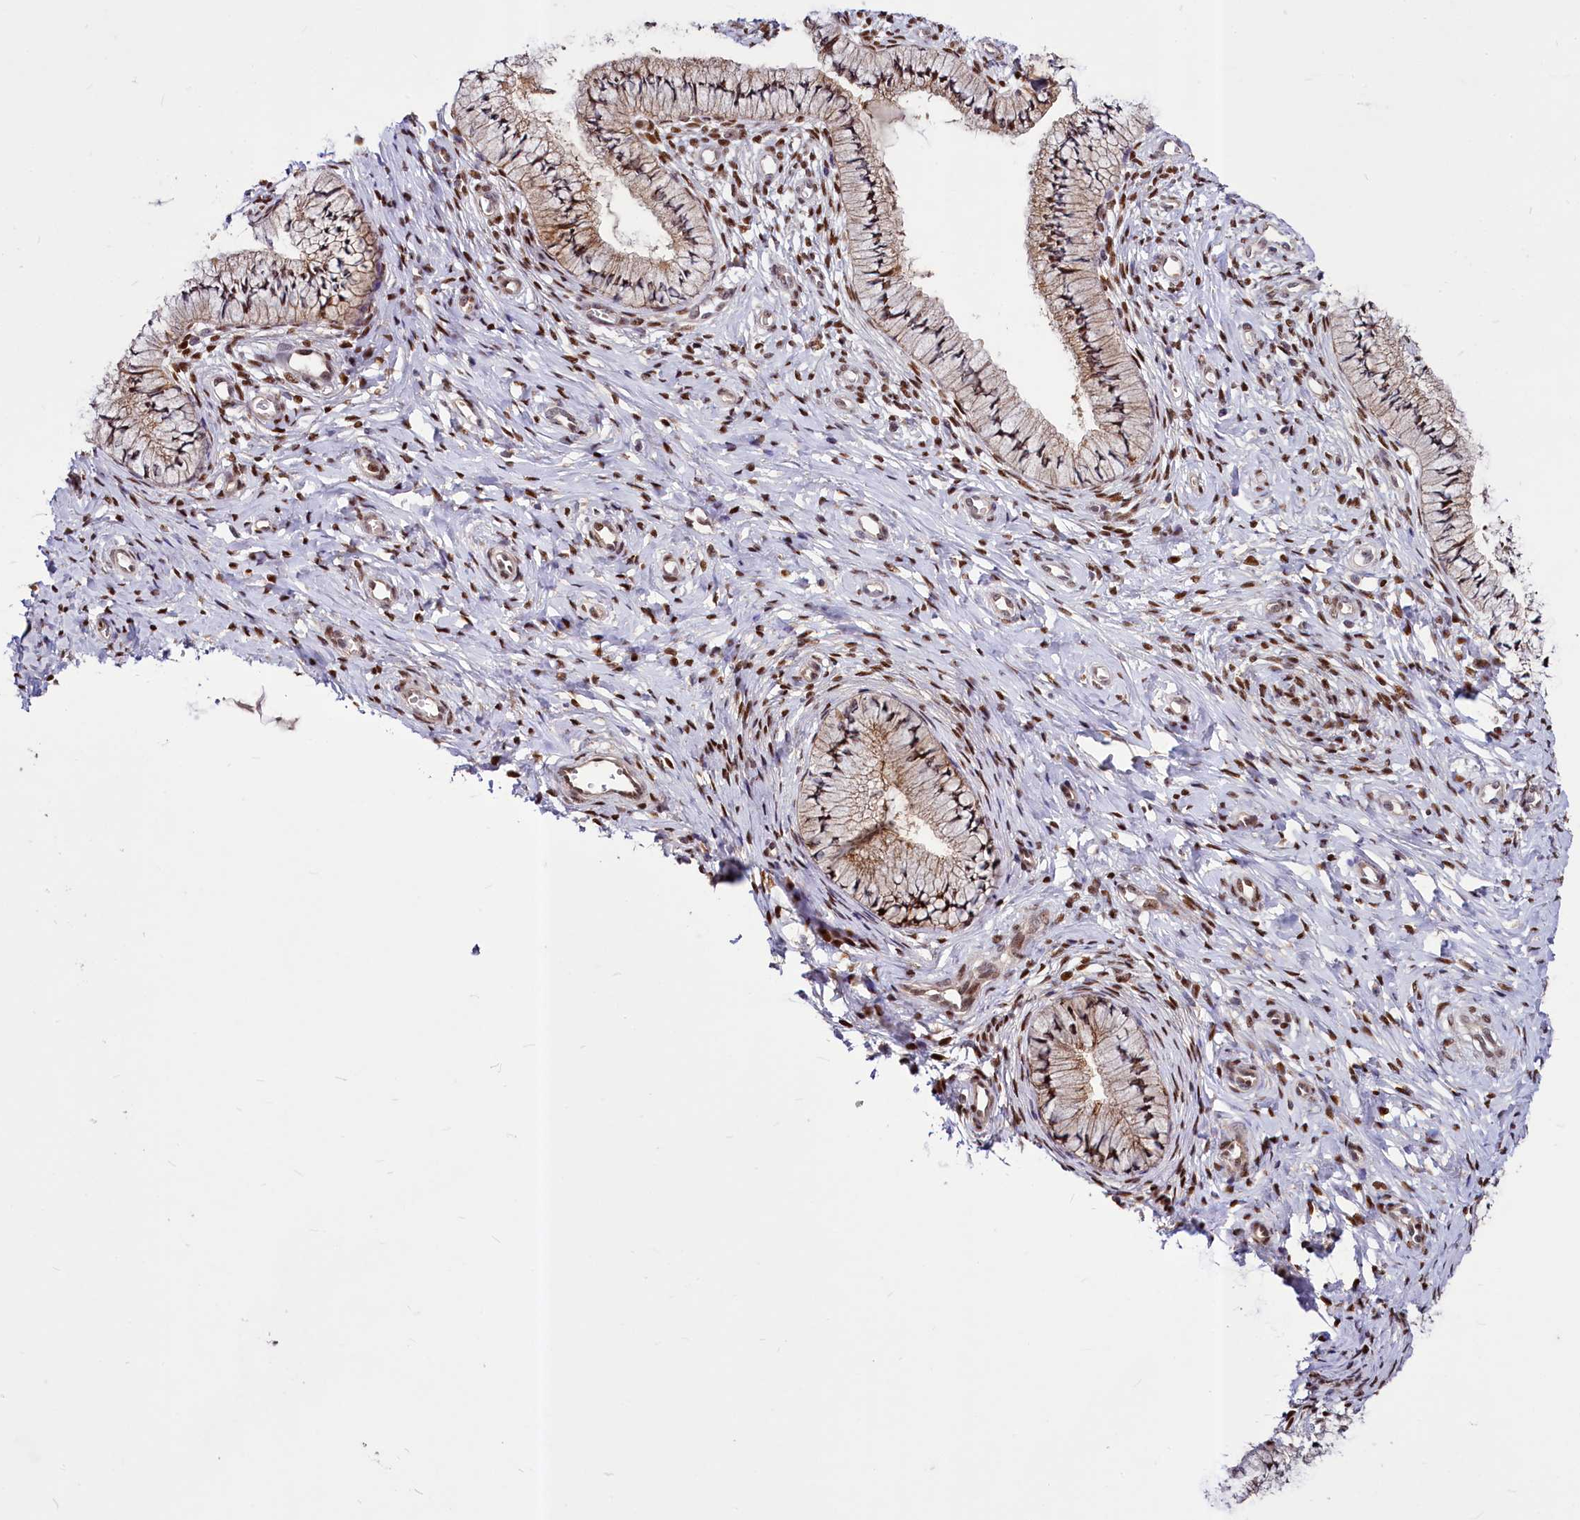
{"staining": {"intensity": "moderate", "quantity": ">75%", "location": "cytoplasmic/membranous,nuclear"}, "tissue": "cervix", "cell_type": "Glandular cells", "image_type": "normal", "snomed": [{"axis": "morphology", "description": "Normal tissue, NOS"}, {"axis": "topography", "description": "Cervix"}], "caption": "Immunohistochemistry image of unremarkable cervix: human cervix stained using immunohistochemistry displays medium levels of moderate protein expression localized specifically in the cytoplasmic/membranous,nuclear of glandular cells, appearing as a cytoplasmic/membranous,nuclear brown color.", "gene": "MAML2", "patient": {"sex": "female", "age": 36}}